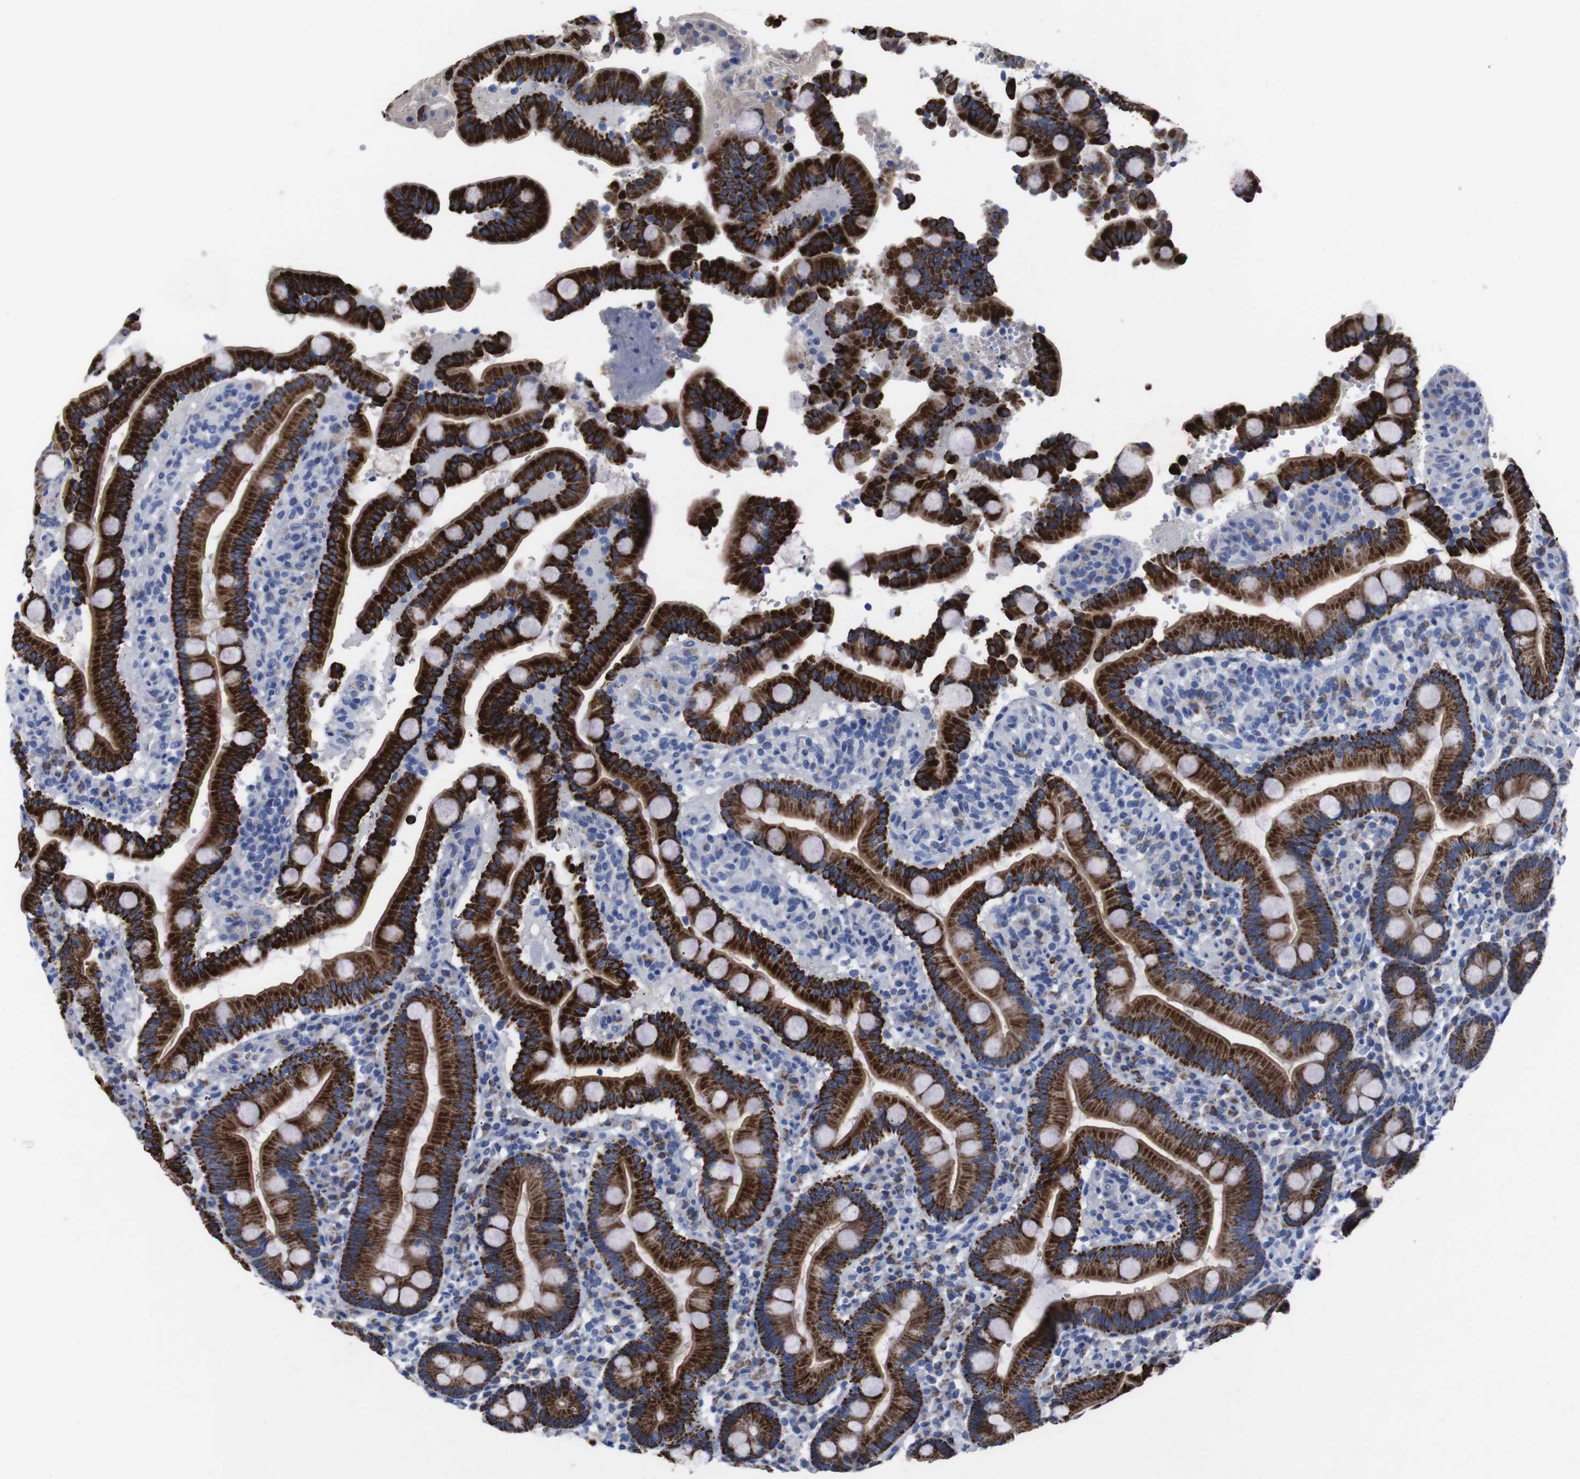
{"staining": {"intensity": "strong", "quantity": ">75%", "location": "cytoplasmic/membranous"}, "tissue": "duodenum", "cell_type": "Glandular cells", "image_type": "normal", "snomed": [{"axis": "morphology", "description": "Normal tissue, NOS"}, {"axis": "topography", "description": "Small intestine, NOS"}], "caption": "Immunohistochemistry image of benign human duodenum stained for a protein (brown), which demonstrates high levels of strong cytoplasmic/membranous expression in approximately >75% of glandular cells.", "gene": "GJB2", "patient": {"sex": "female", "age": 71}}